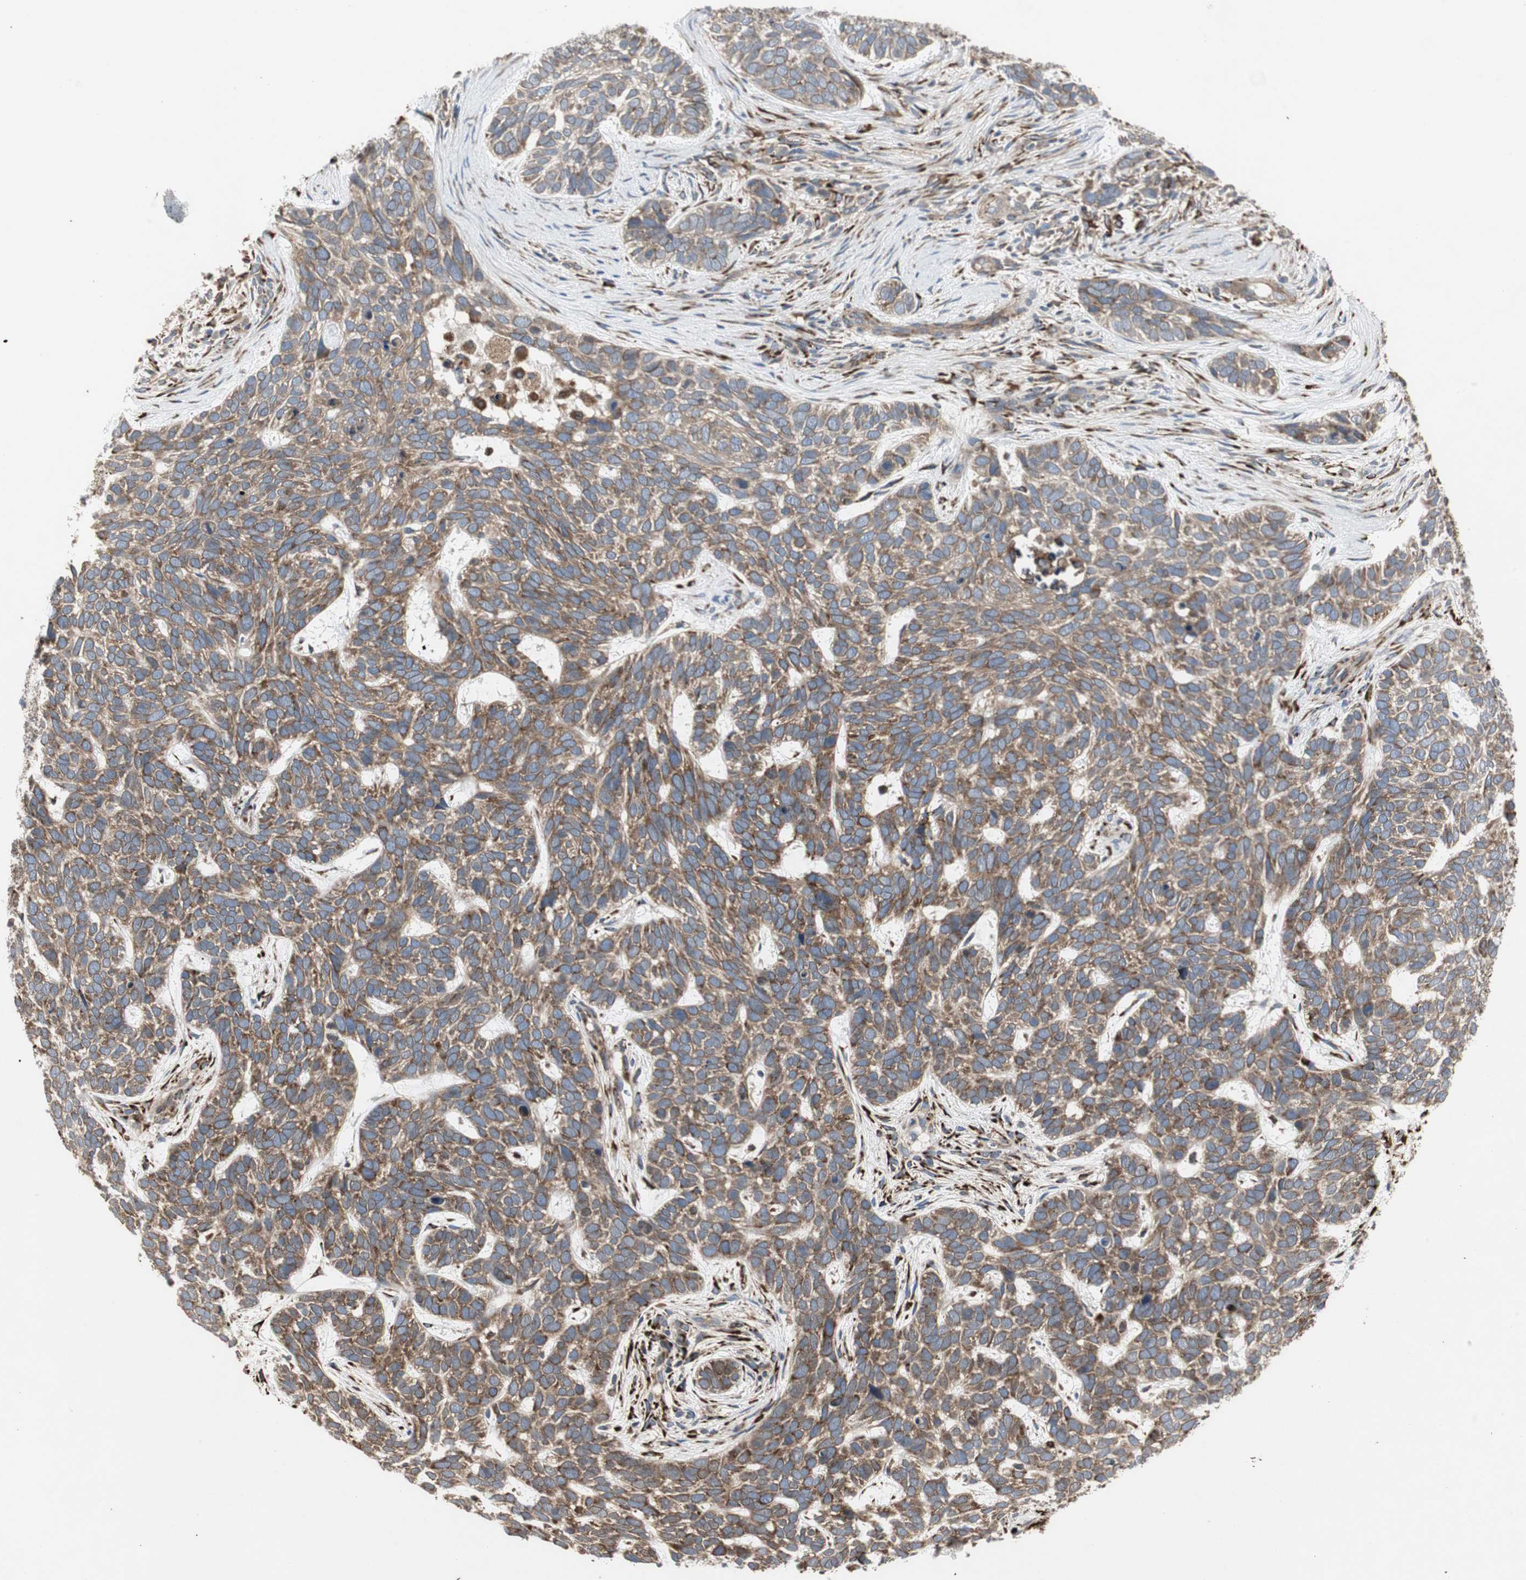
{"staining": {"intensity": "moderate", "quantity": ">75%", "location": "cytoplasmic/membranous"}, "tissue": "skin cancer", "cell_type": "Tumor cells", "image_type": "cancer", "snomed": [{"axis": "morphology", "description": "Basal cell carcinoma"}, {"axis": "topography", "description": "Skin"}], "caption": "An immunohistochemistry (IHC) histopathology image of tumor tissue is shown. Protein staining in brown highlights moderate cytoplasmic/membranous positivity in skin cancer (basal cell carcinoma) within tumor cells.", "gene": "H6PD", "patient": {"sex": "male", "age": 87}}